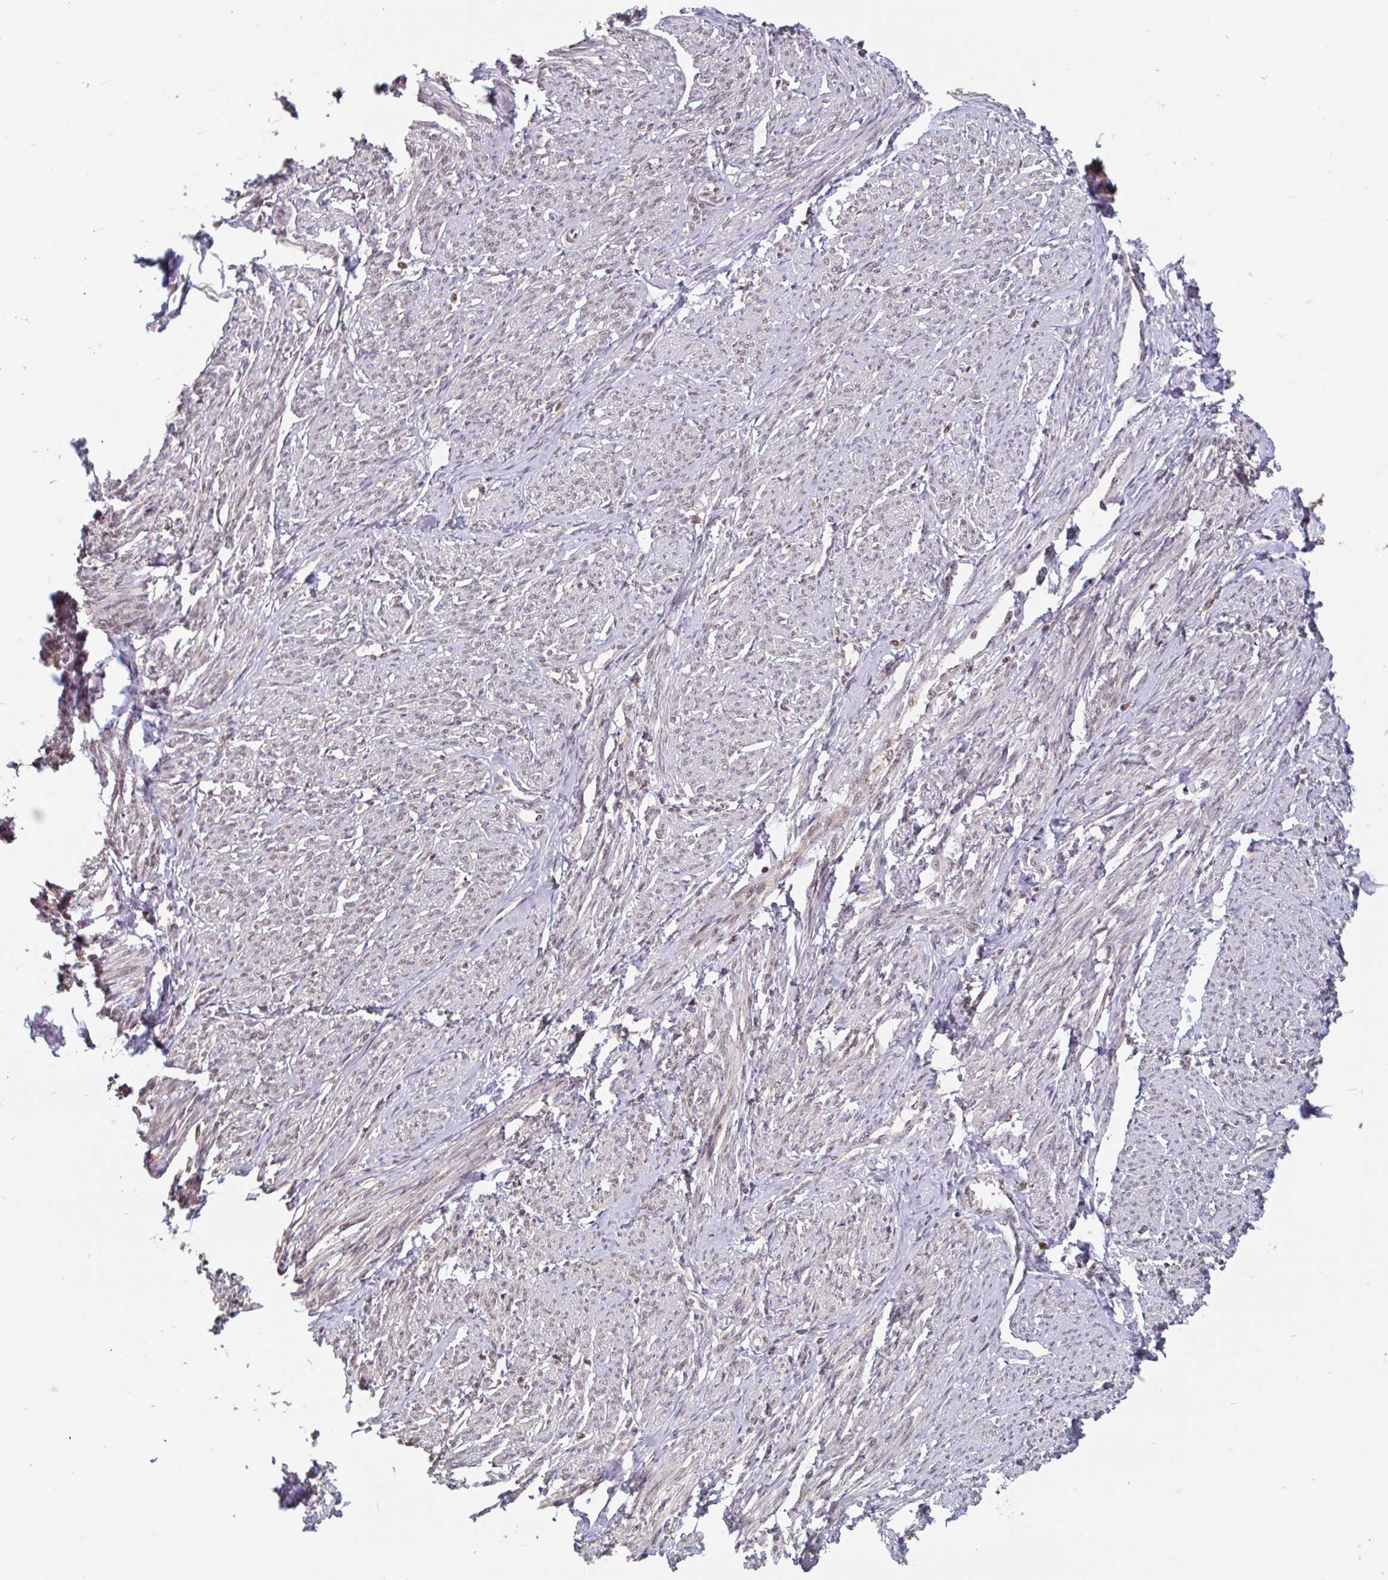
{"staining": {"intensity": "moderate", "quantity": ">75%", "location": "nuclear"}, "tissue": "smooth muscle", "cell_type": "Smooth muscle cells", "image_type": "normal", "snomed": [{"axis": "morphology", "description": "Normal tissue, NOS"}, {"axis": "topography", "description": "Smooth muscle"}], "caption": "Approximately >75% of smooth muscle cells in unremarkable human smooth muscle display moderate nuclear protein staining as visualized by brown immunohistochemical staining.", "gene": "DR1", "patient": {"sex": "female", "age": 65}}